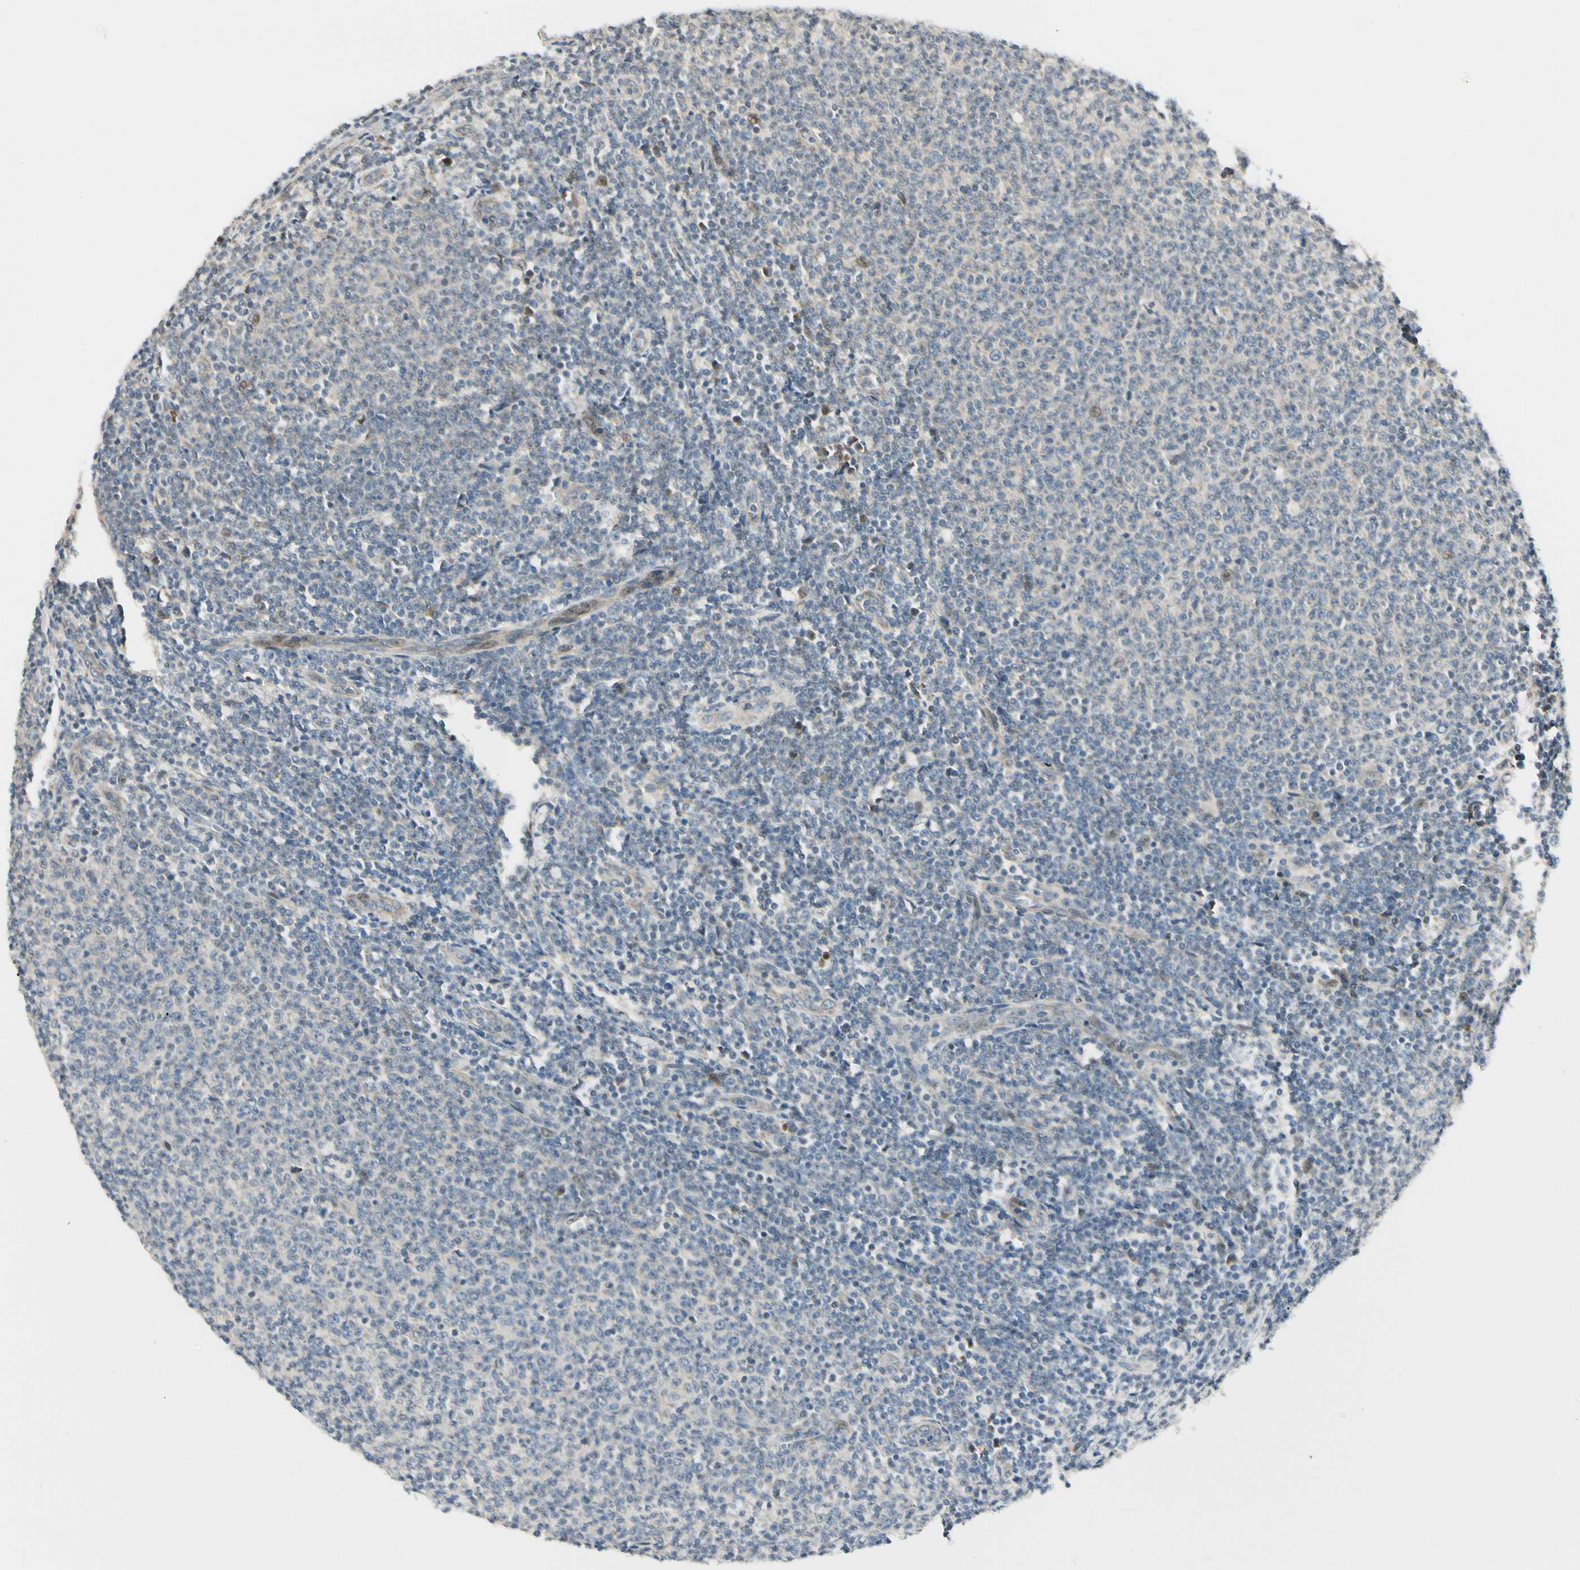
{"staining": {"intensity": "negative", "quantity": "none", "location": "none"}, "tissue": "lymphoma", "cell_type": "Tumor cells", "image_type": "cancer", "snomed": [{"axis": "morphology", "description": "Malignant lymphoma, non-Hodgkin's type, Low grade"}, {"axis": "topography", "description": "Lymph node"}], "caption": "Lymphoma was stained to show a protein in brown. There is no significant staining in tumor cells.", "gene": "P4HA3", "patient": {"sex": "male", "age": 66}}